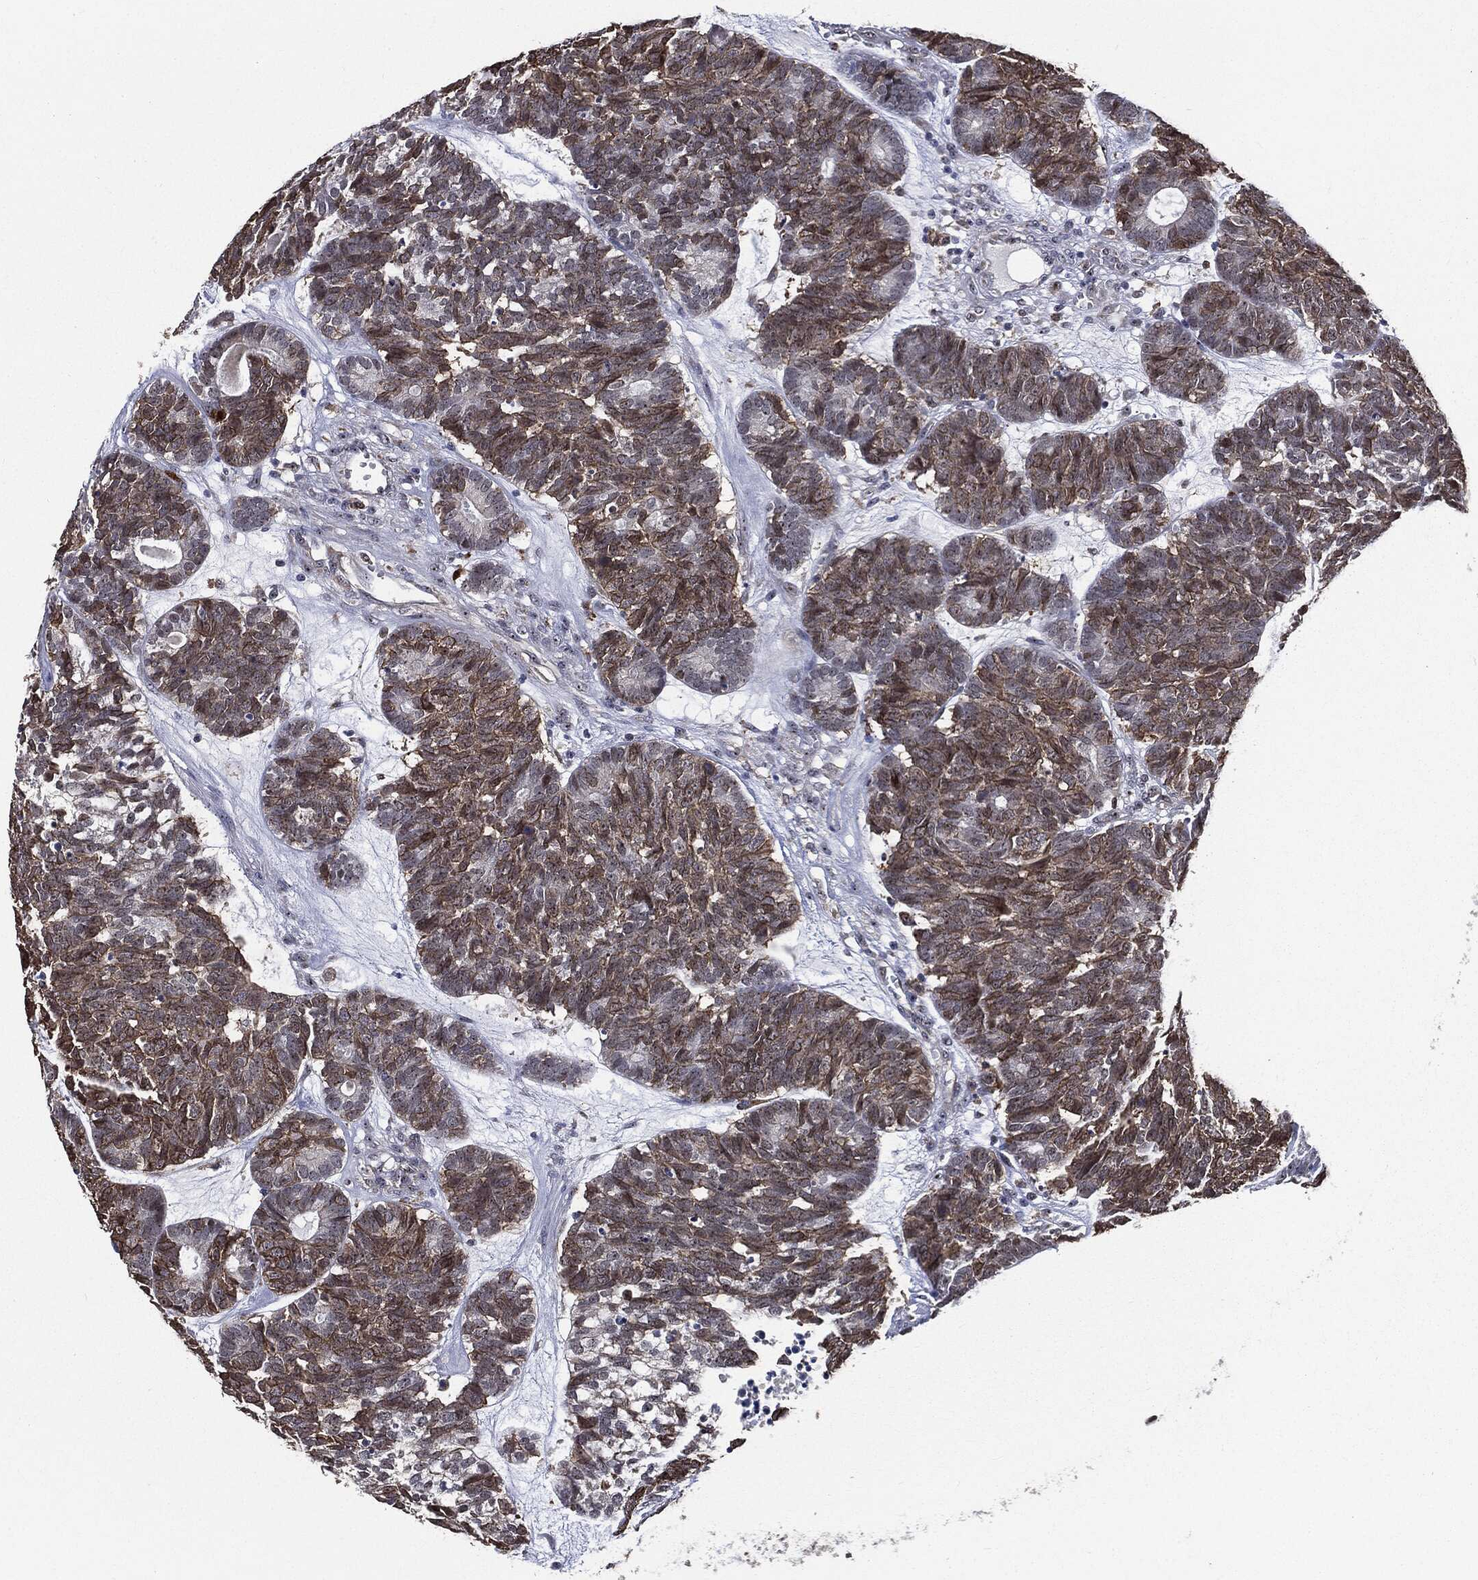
{"staining": {"intensity": "moderate", "quantity": "25%-75%", "location": "cytoplasmic/membranous"}, "tissue": "head and neck cancer", "cell_type": "Tumor cells", "image_type": "cancer", "snomed": [{"axis": "morphology", "description": "Adenocarcinoma, NOS"}, {"axis": "topography", "description": "Head-Neck"}], "caption": "Tumor cells demonstrate medium levels of moderate cytoplasmic/membranous staining in approximately 25%-75% of cells in head and neck adenocarcinoma.", "gene": "TRMT1L", "patient": {"sex": "female", "age": 81}}